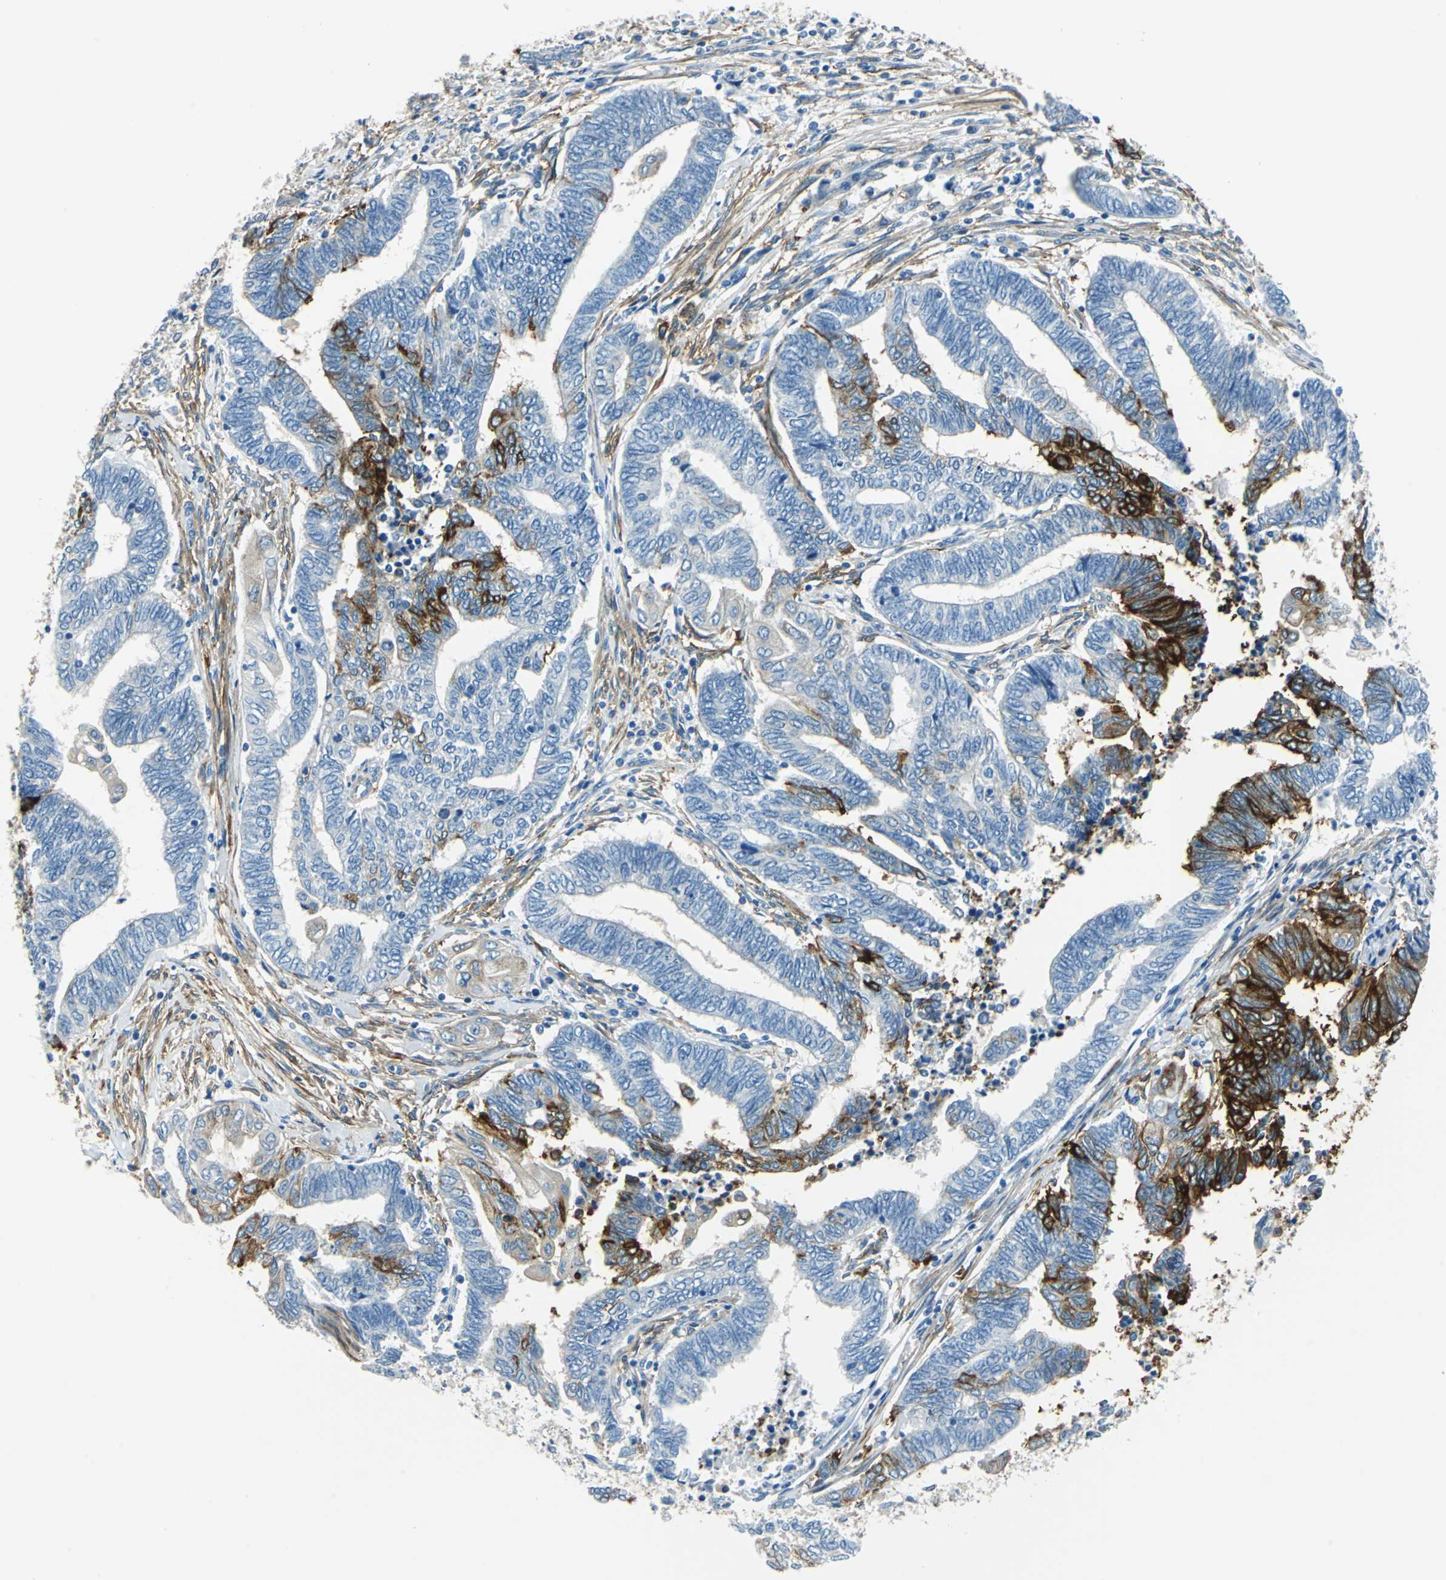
{"staining": {"intensity": "strong", "quantity": "<25%", "location": "cytoplasmic/membranous"}, "tissue": "endometrial cancer", "cell_type": "Tumor cells", "image_type": "cancer", "snomed": [{"axis": "morphology", "description": "Adenocarcinoma, NOS"}, {"axis": "topography", "description": "Uterus"}, {"axis": "topography", "description": "Endometrium"}], "caption": "Human adenocarcinoma (endometrial) stained with a protein marker demonstrates strong staining in tumor cells.", "gene": "AKAP12", "patient": {"sex": "female", "age": 70}}